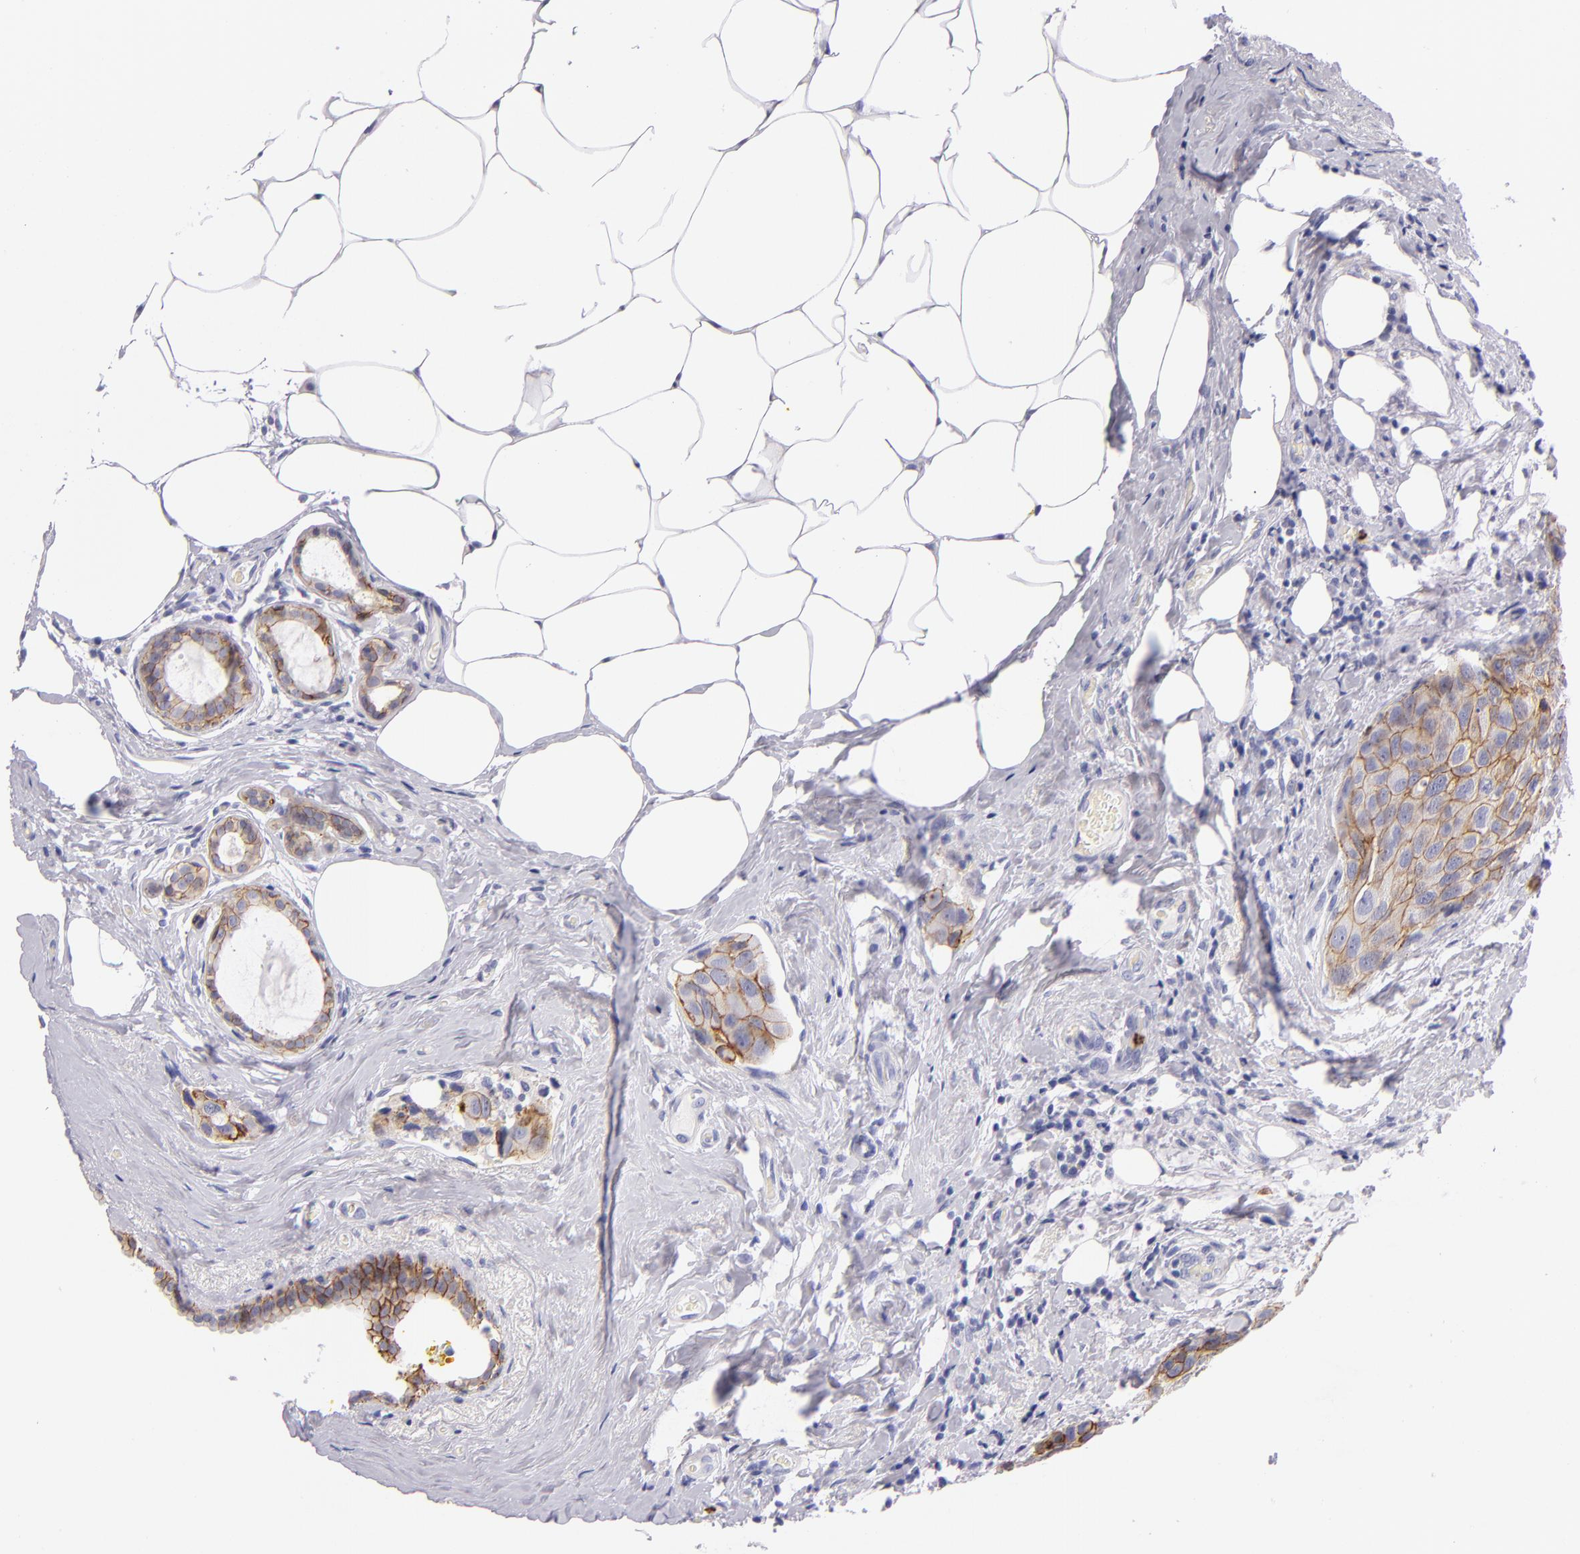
{"staining": {"intensity": "moderate", "quantity": ">75%", "location": "cytoplasmic/membranous"}, "tissue": "breast cancer", "cell_type": "Tumor cells", "image_type": "cancer", "snomed": [{"axis": "morphology", "description": "Duct carcinoma"}, {"axis": "topography", "description": "Breast"}], "caption": "Approximately >75% of tumor cells in human breast cancer (intraductal carcinoma) exhibit moderate cytoplasmic/membranous protein positivity as visualized by brown immunohistochemical staining.", "gene": "CDH3", "patient": {"sex": "female", "age": 68}}